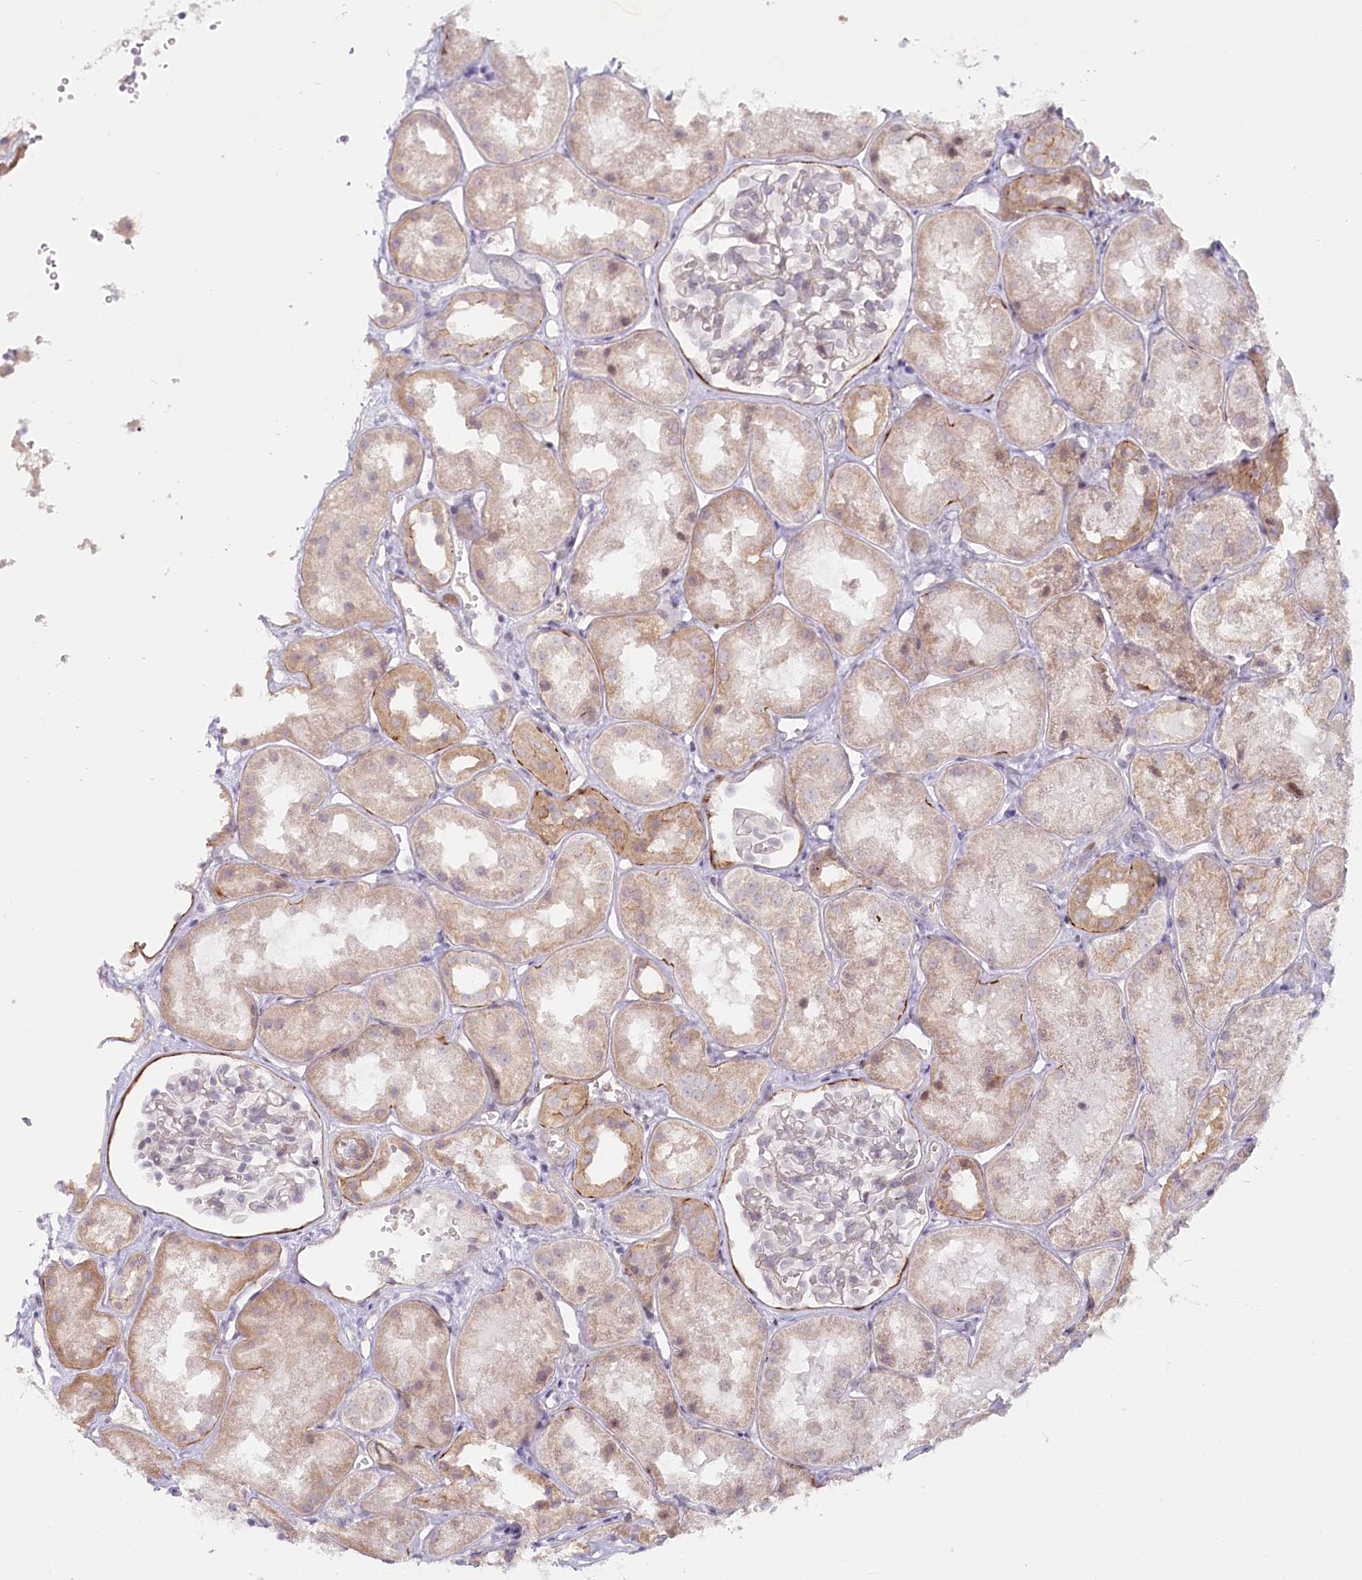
{"staining": {"intensity": "weak", "quantity": "25%-75%", "location": "nuclear"}, "tissue": "kidney", "cell_type": "Cells in glomeruli", "image_type": "normal", "snomed": [{"axis": "morphology", "description": "Normal tissue, NOS"}, {"axis": "topography", "description": "Kidney"}], "caption": "Protein expression analysis of unremarkable human kidney reveals weak nuclear staining in approximately 25%-75% of cells in glomeruli.", "gene": "ABHD8", "patient": {"sex": "male", "age": 16}}